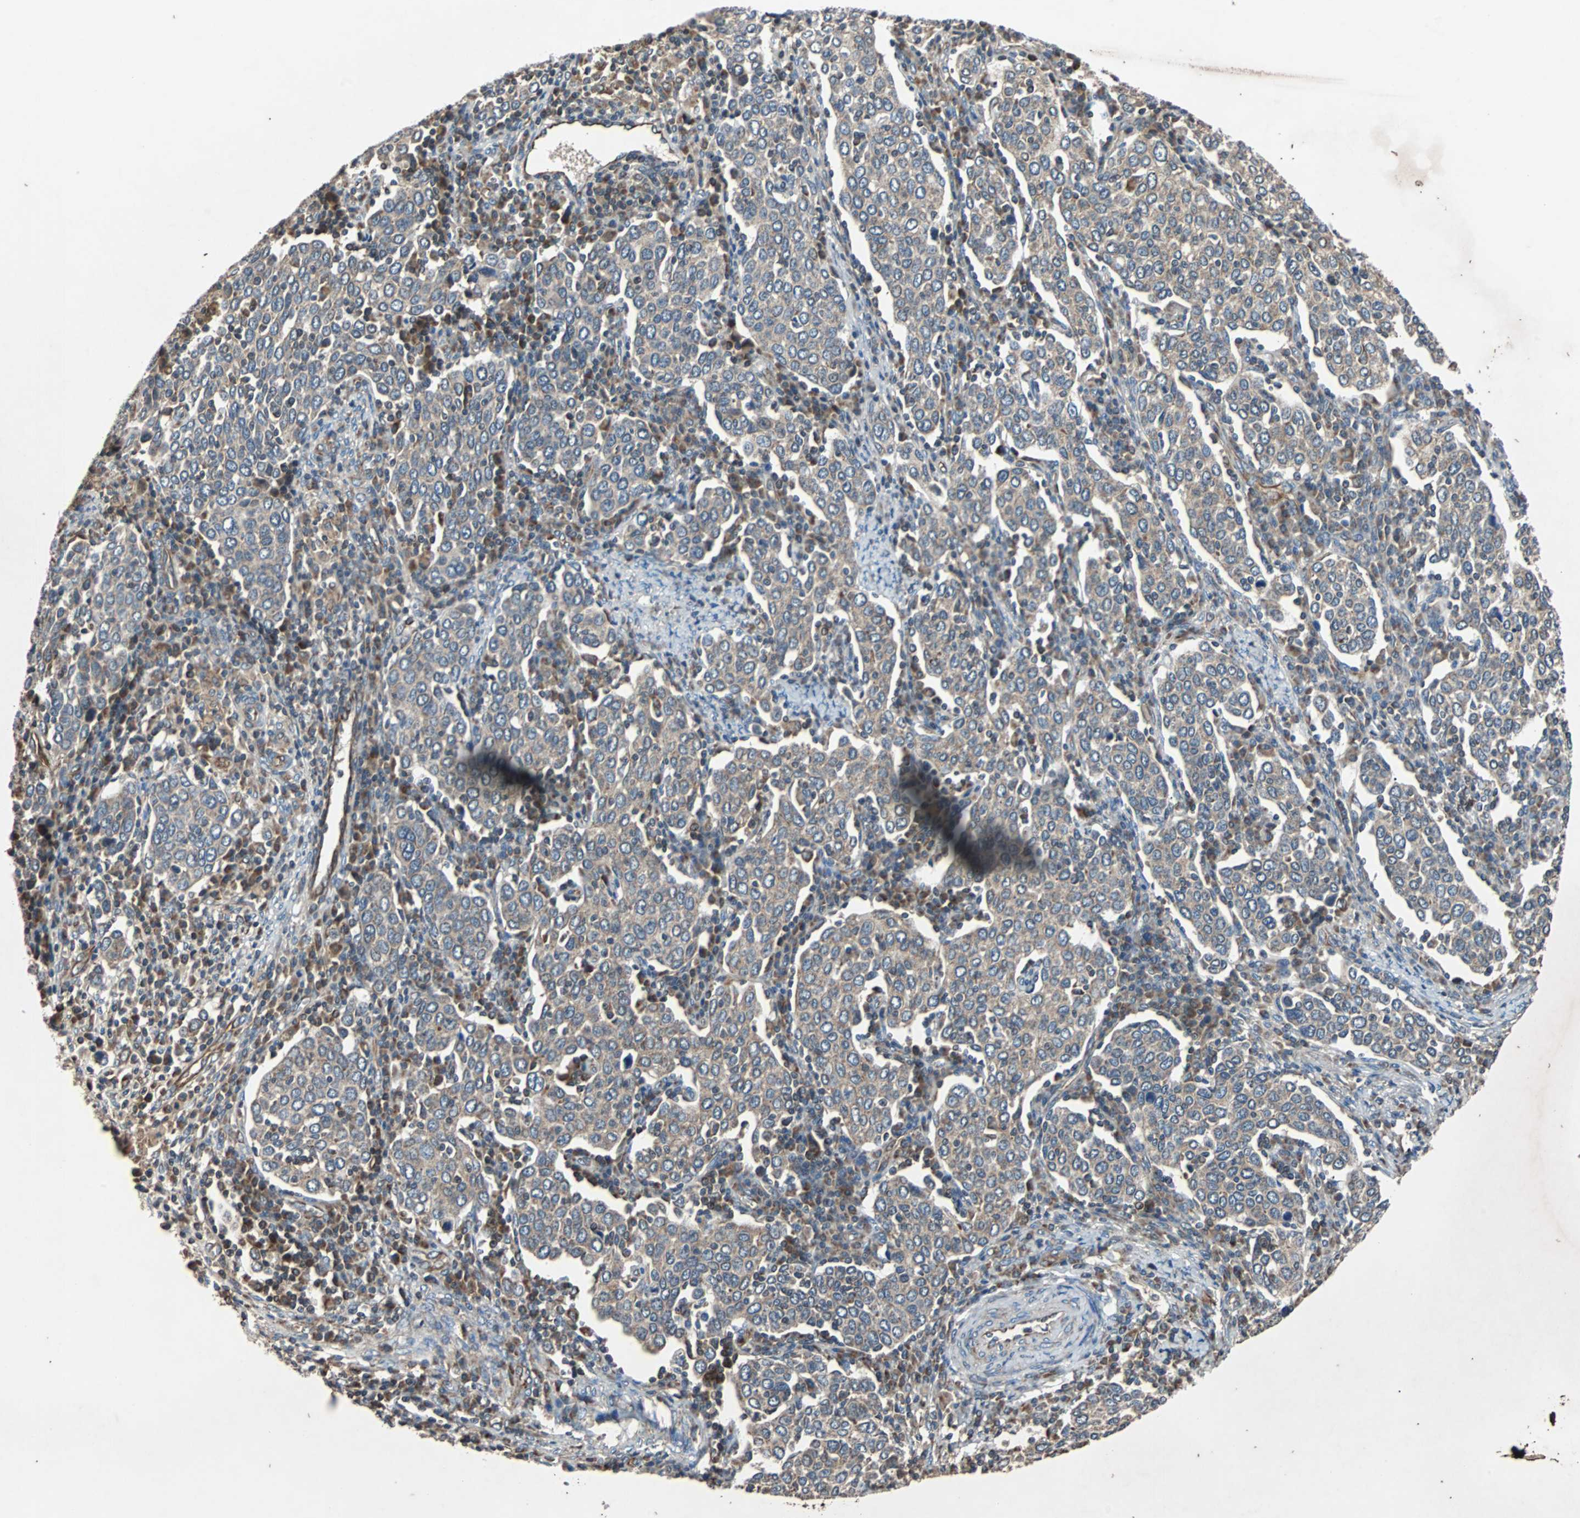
{"staining": {"intensity": "weak", "quantity": ">75%", "location": "cytoplasmic/membranous"}, "tissue": "cervical cancer", "cell_type": "Tumor cells", "image_type": "cancer", "snomed": [{"axis": "morphology", "description": "Squamous cell carcinoma, NOS"}, {"axis": "topography", "description": "Cervix"}], "caption": "The photomicrograph demonstrates immunohistochemical staining of cervical cancer (squamous cell carcinoma). There is weak cytoplasmic/membranous positivity is present in about >75% of tumor cells.", "gene": "ACTR3", "patient": {"sex": "female", "age": 40}}